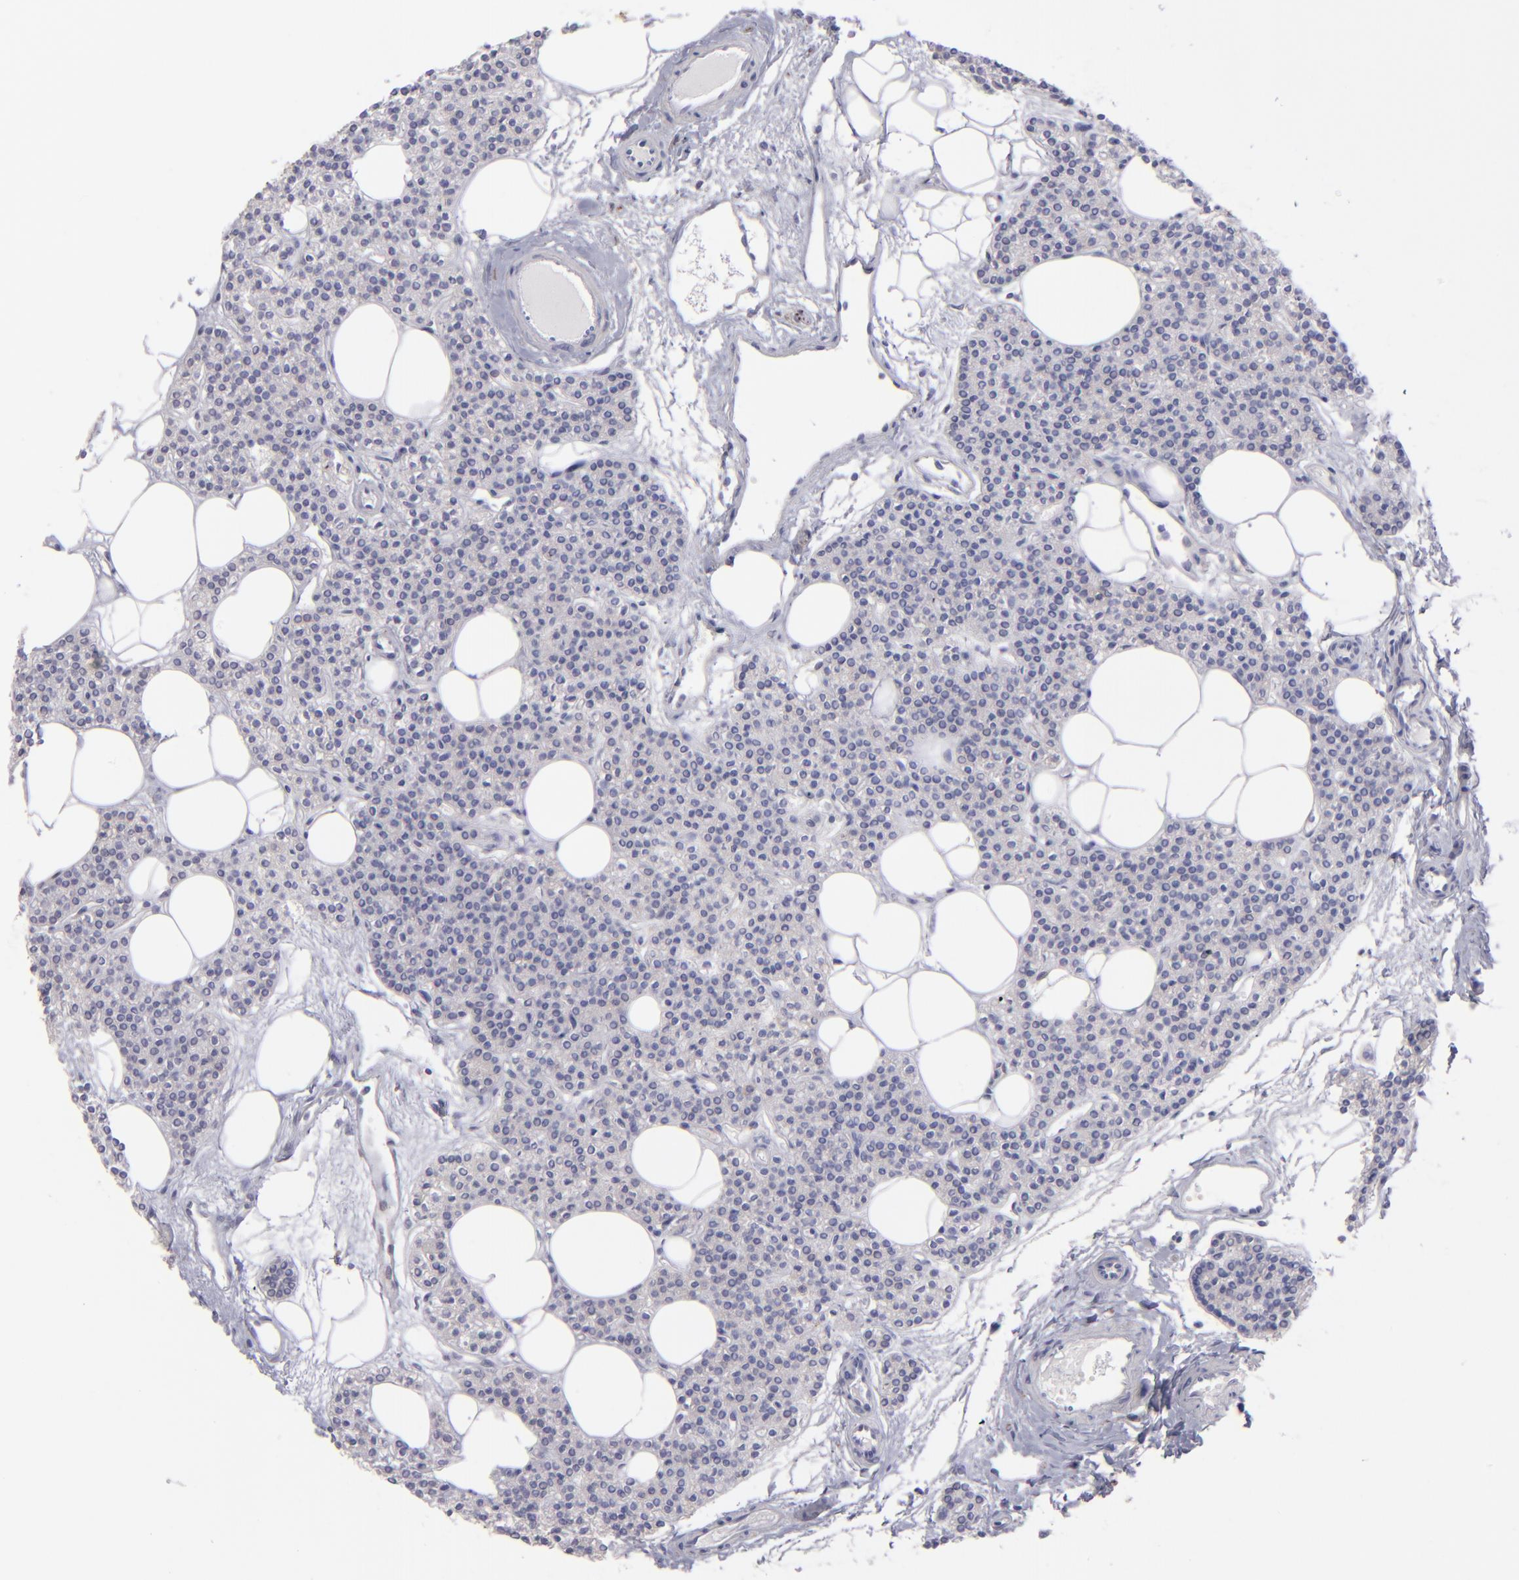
{"staining": {"intensity": "moderate", "quantity": "<25%", "location": "cytoplasmic/membranous"}, "tissue": "parathyroid gland", "cell_type": "Glandular cells", "image_type": "normal", "snomed": [{"axis": "morphology", "description": "Normal tissue, NOS"}, {"axis": "topography", "description": "Parathyroid gland"}], "caption": "Human parathyroid gland stained with a brown dye exhibits moderate cytoplasmic/membranous positive expression in about <25% of glandular cells.", "gene": "AHNAK2", "patient": {"sex": "male", "age": 24}}